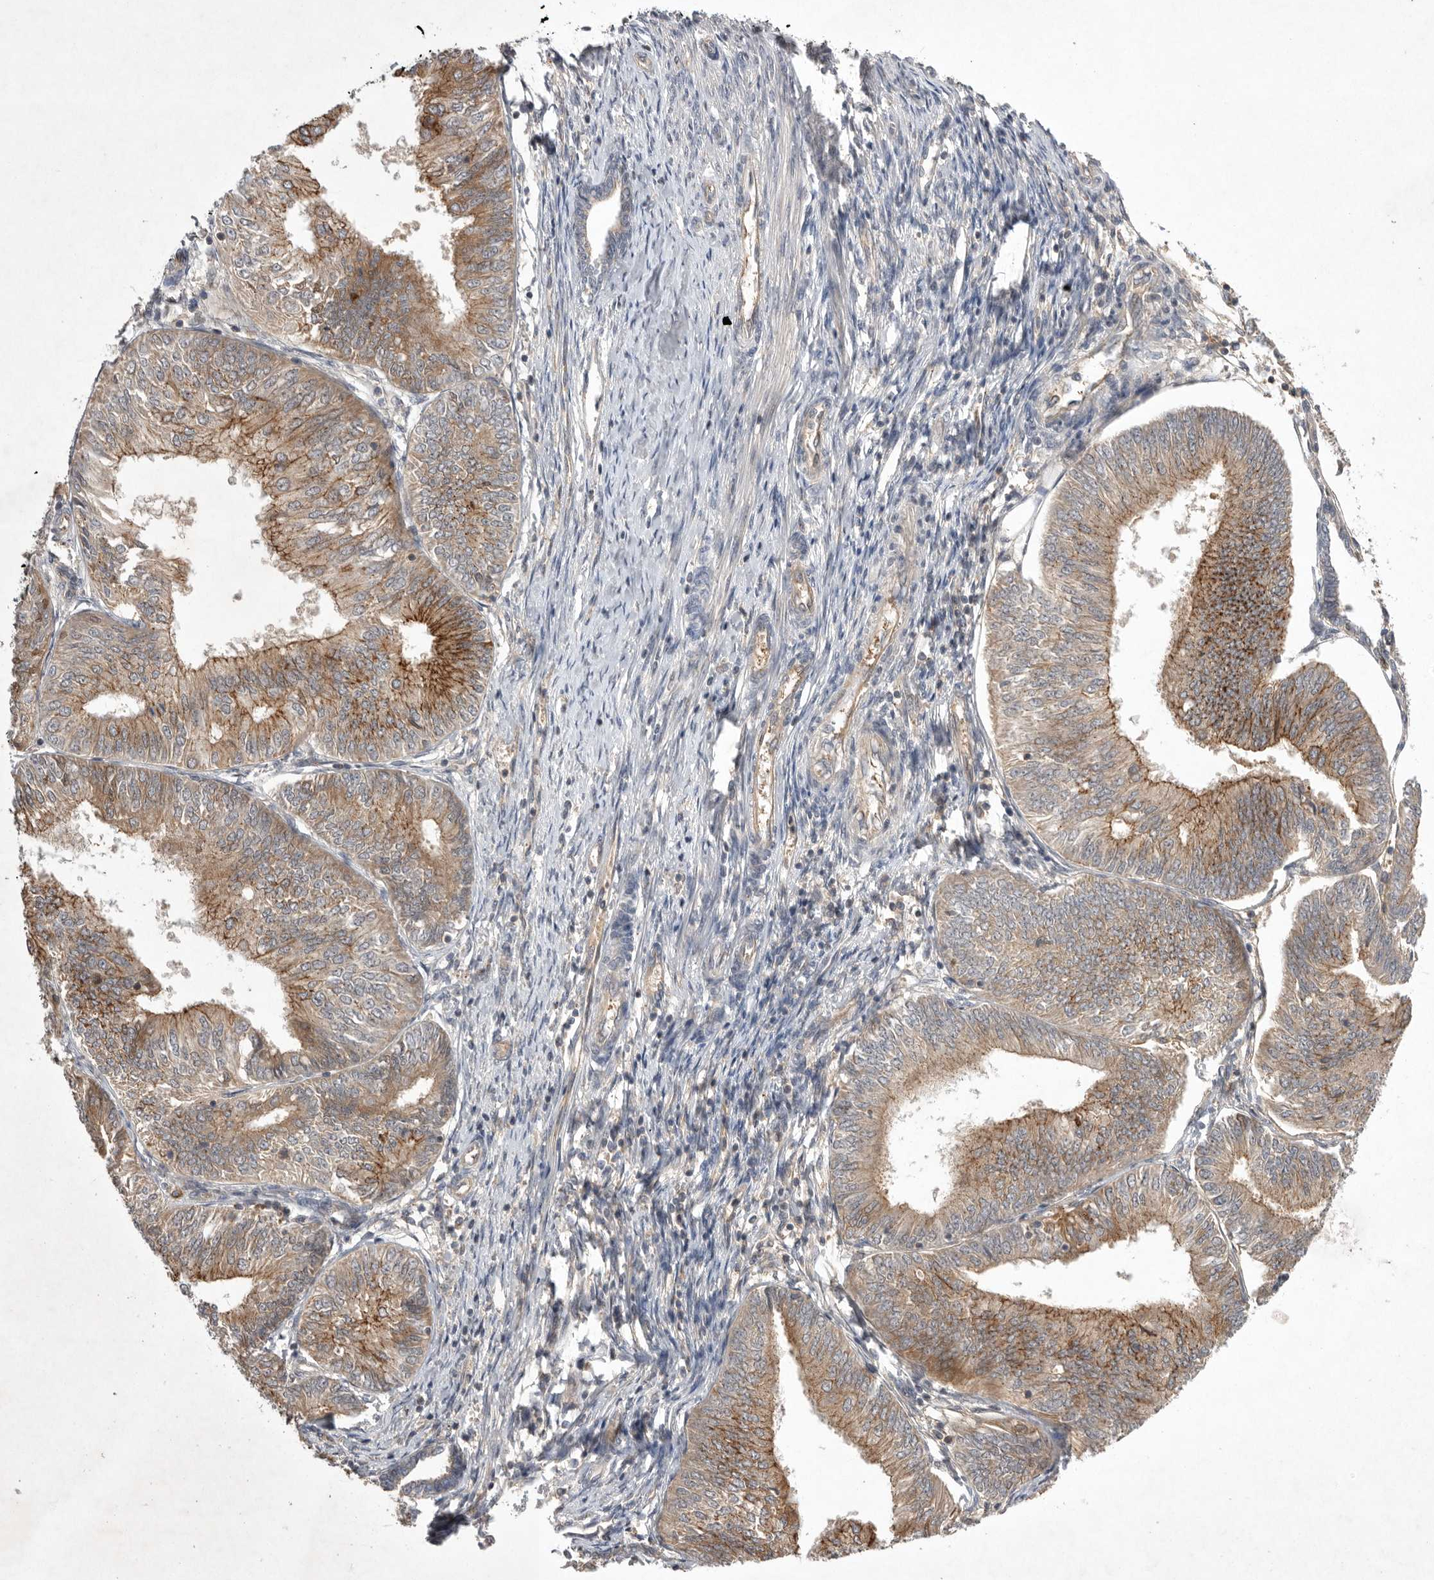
{"staining": {"intensity": "moderate", "quantity": ">75%", "location": "cytoplasmic/membranous"}, "tissue": "endometrial cancer", "cell_type": "Tumor cells", "image_type": "cancer", "snomed": [{"axis": "morphology", "description": "Adenocarcinoma, NOS"}, {"axis": "topography", "description": "Endometrium"}], "caption": "Immunohistochemistry (DAB (3,3'-diaminobenzidine)) staining of human endometrial cancer (adenocarcinoma) demonstrates moderate cytoplasmic/membranous protein staining in about >75% of tumor cells.", "gene": "NRCAM", "patient": {"sex": "female", "age": 58}}